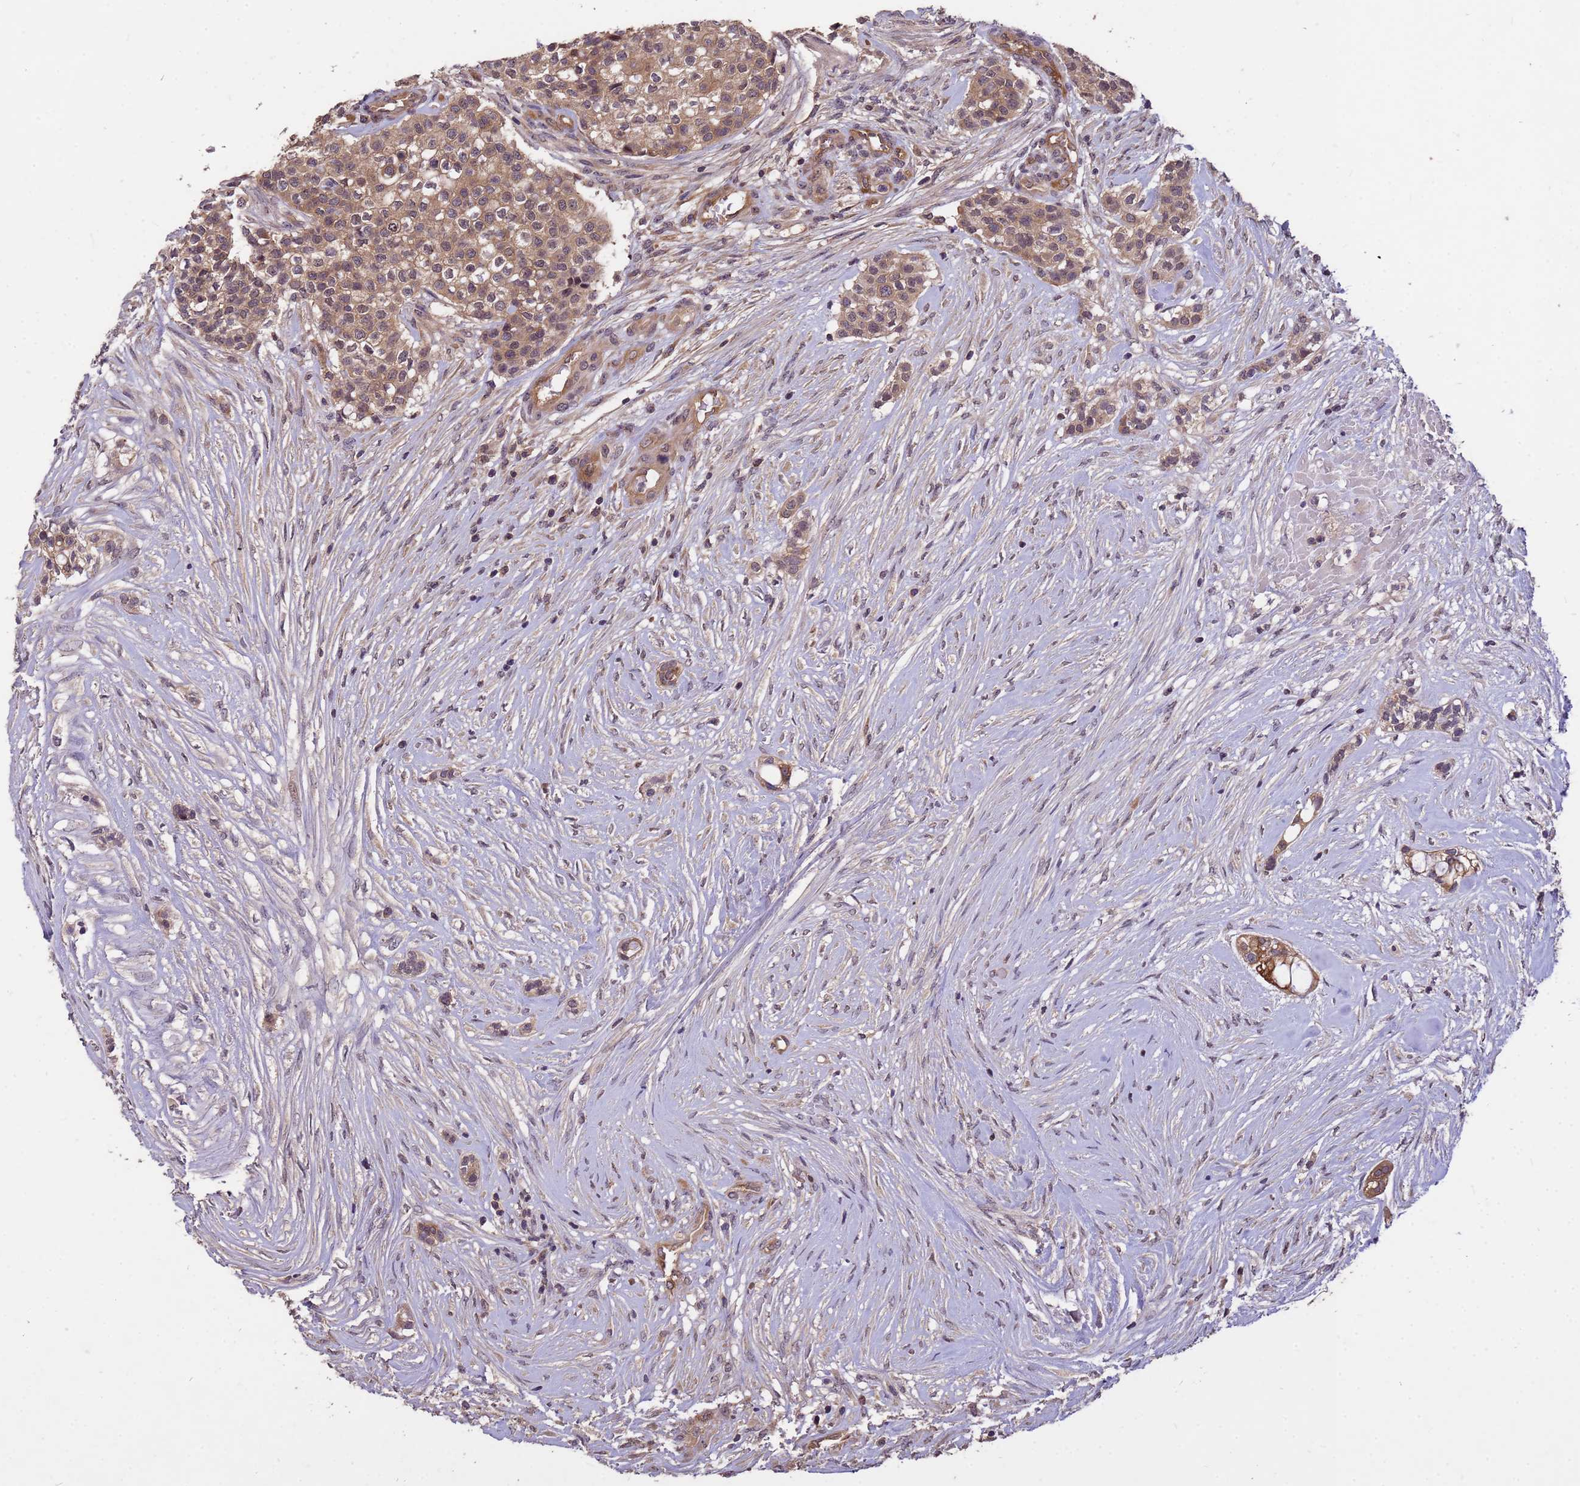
{"staining": {"intensity": "moderate", "quantity": ">75%", "location": "cytoplasmic/membranous,nuclear"}, "tissue": "head and neck cancer", "cell_type": "Tumor cells", "image_type": "cancer", "snomed": [{"axis": "morphology", "description": "Adenocarcinoma, NOS"}, {"axis": "topography", "description": "Head-Neck"}], "caption": "Immunohistochemical staining of human adenocarcinoma (head and neck) shows medium levels of moderate cytoplasmic/membranous and nuclear protein positivity in about >75% of tumor cells.", "gene": "PPP2CB", "patient": {"sex": "male", "age": 81}}